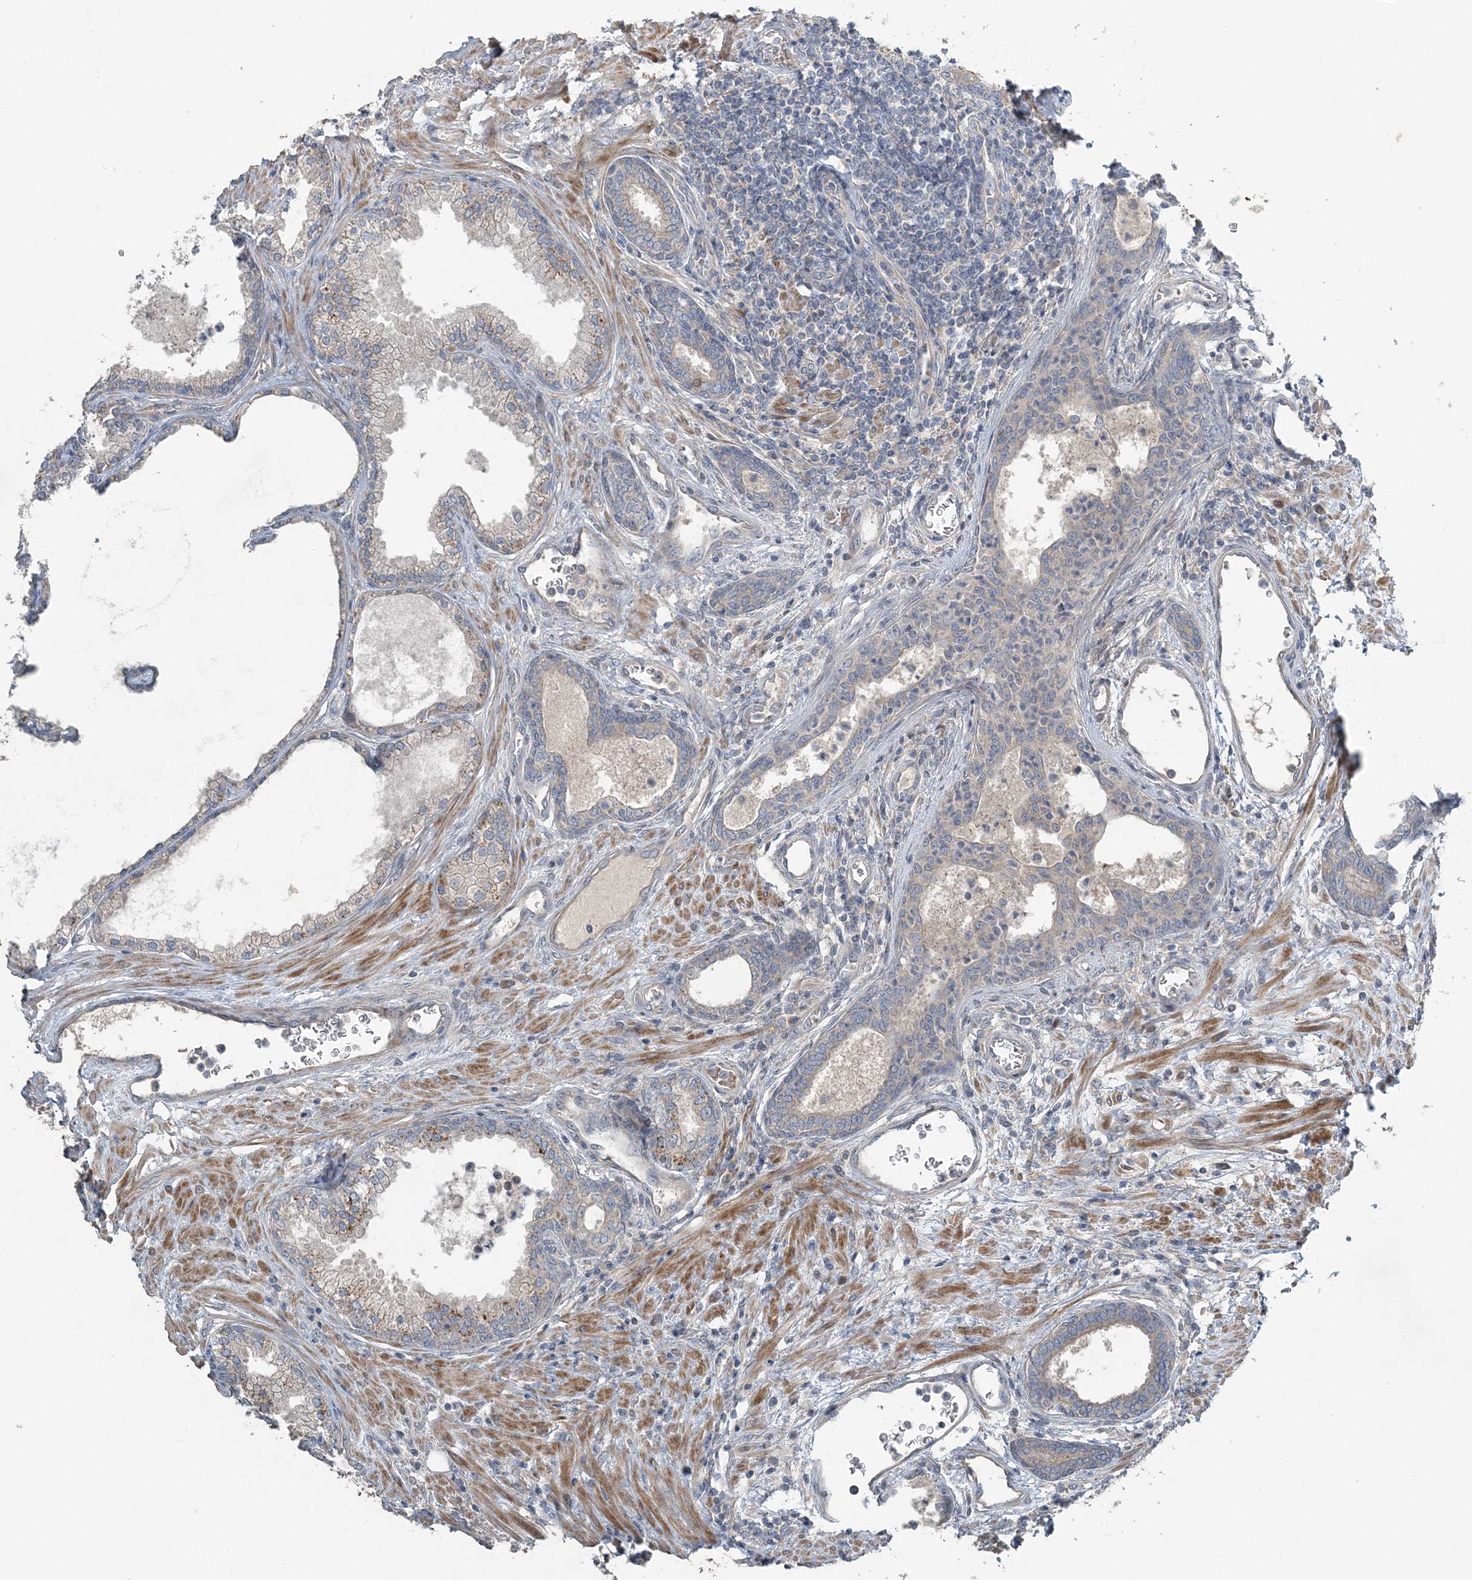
{"staining": {"intensity": "negative", "quantity": "none", "location": "none"}, "tissue": "prostate", "cell_type": "Glandular cells", "image_type": "normal", "snomed": [{"axis": "morphology", "description": "Normal tissue, NOS"}, {"axis": "topography", "description": "Prostate"}], "caption": "Glandular cells show no significant protein expression in benign prostate. Nuclei are stained in blue.", "gene": "SLC4A10", "patient": {"sex": "male", "age": 76}}